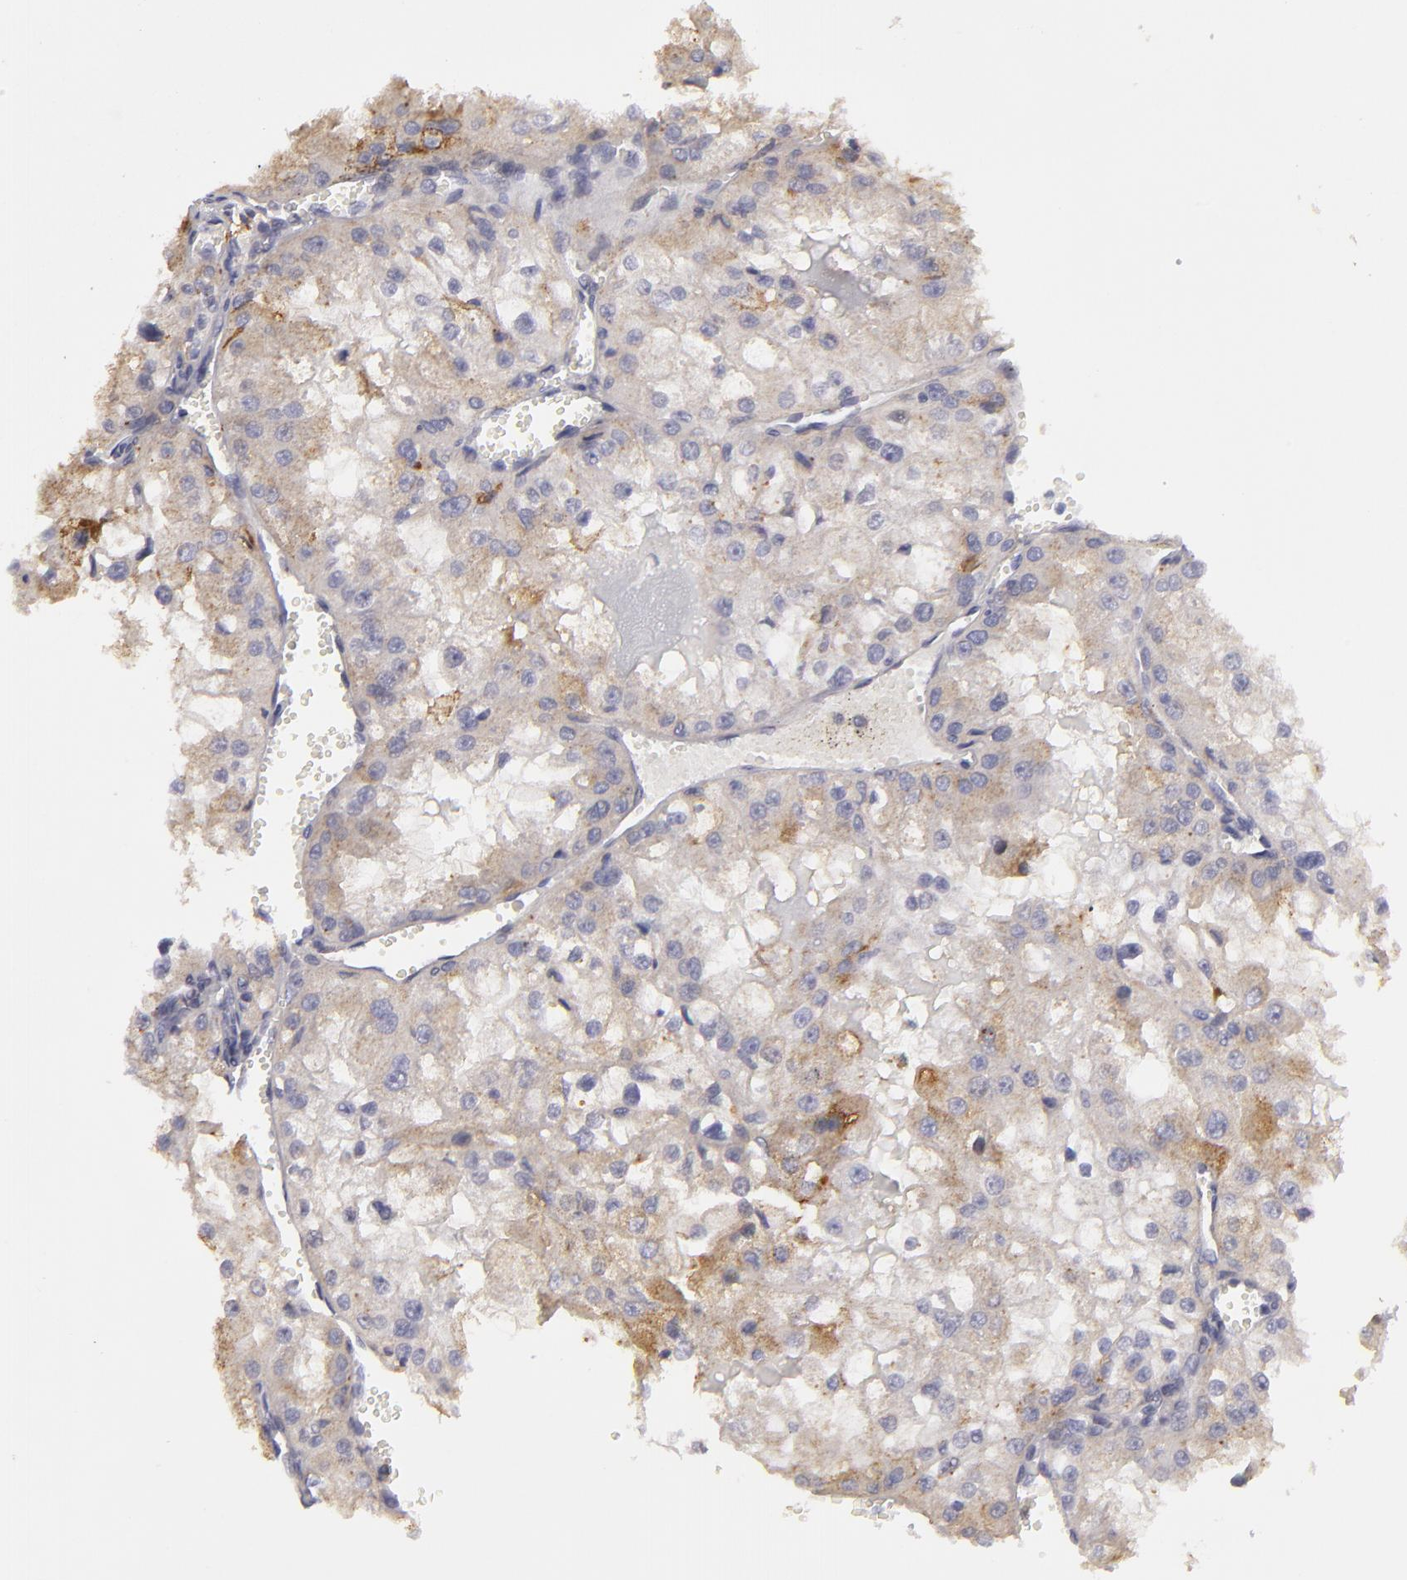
{"staining": {"intensity": "moderate", "quantity": "25%-75%", "location": "cytoplasmic/membranous"}, "tissue": "renal cancer", "cell_type": "Tumor cells", "image_type": "cancer", "snomed": [{"axis": "morphology", "description": "Adenocarcinoma, NOS"}, {"axis": "topography", "description": "Kidney"}], "caption": "Adenocarcinoma (renal) stained for a protein shows moderate cytoplasmic/membranous positivity in tumor cells.", "gene": "EFS", "patient": {"sex": "female", "age": 74}}